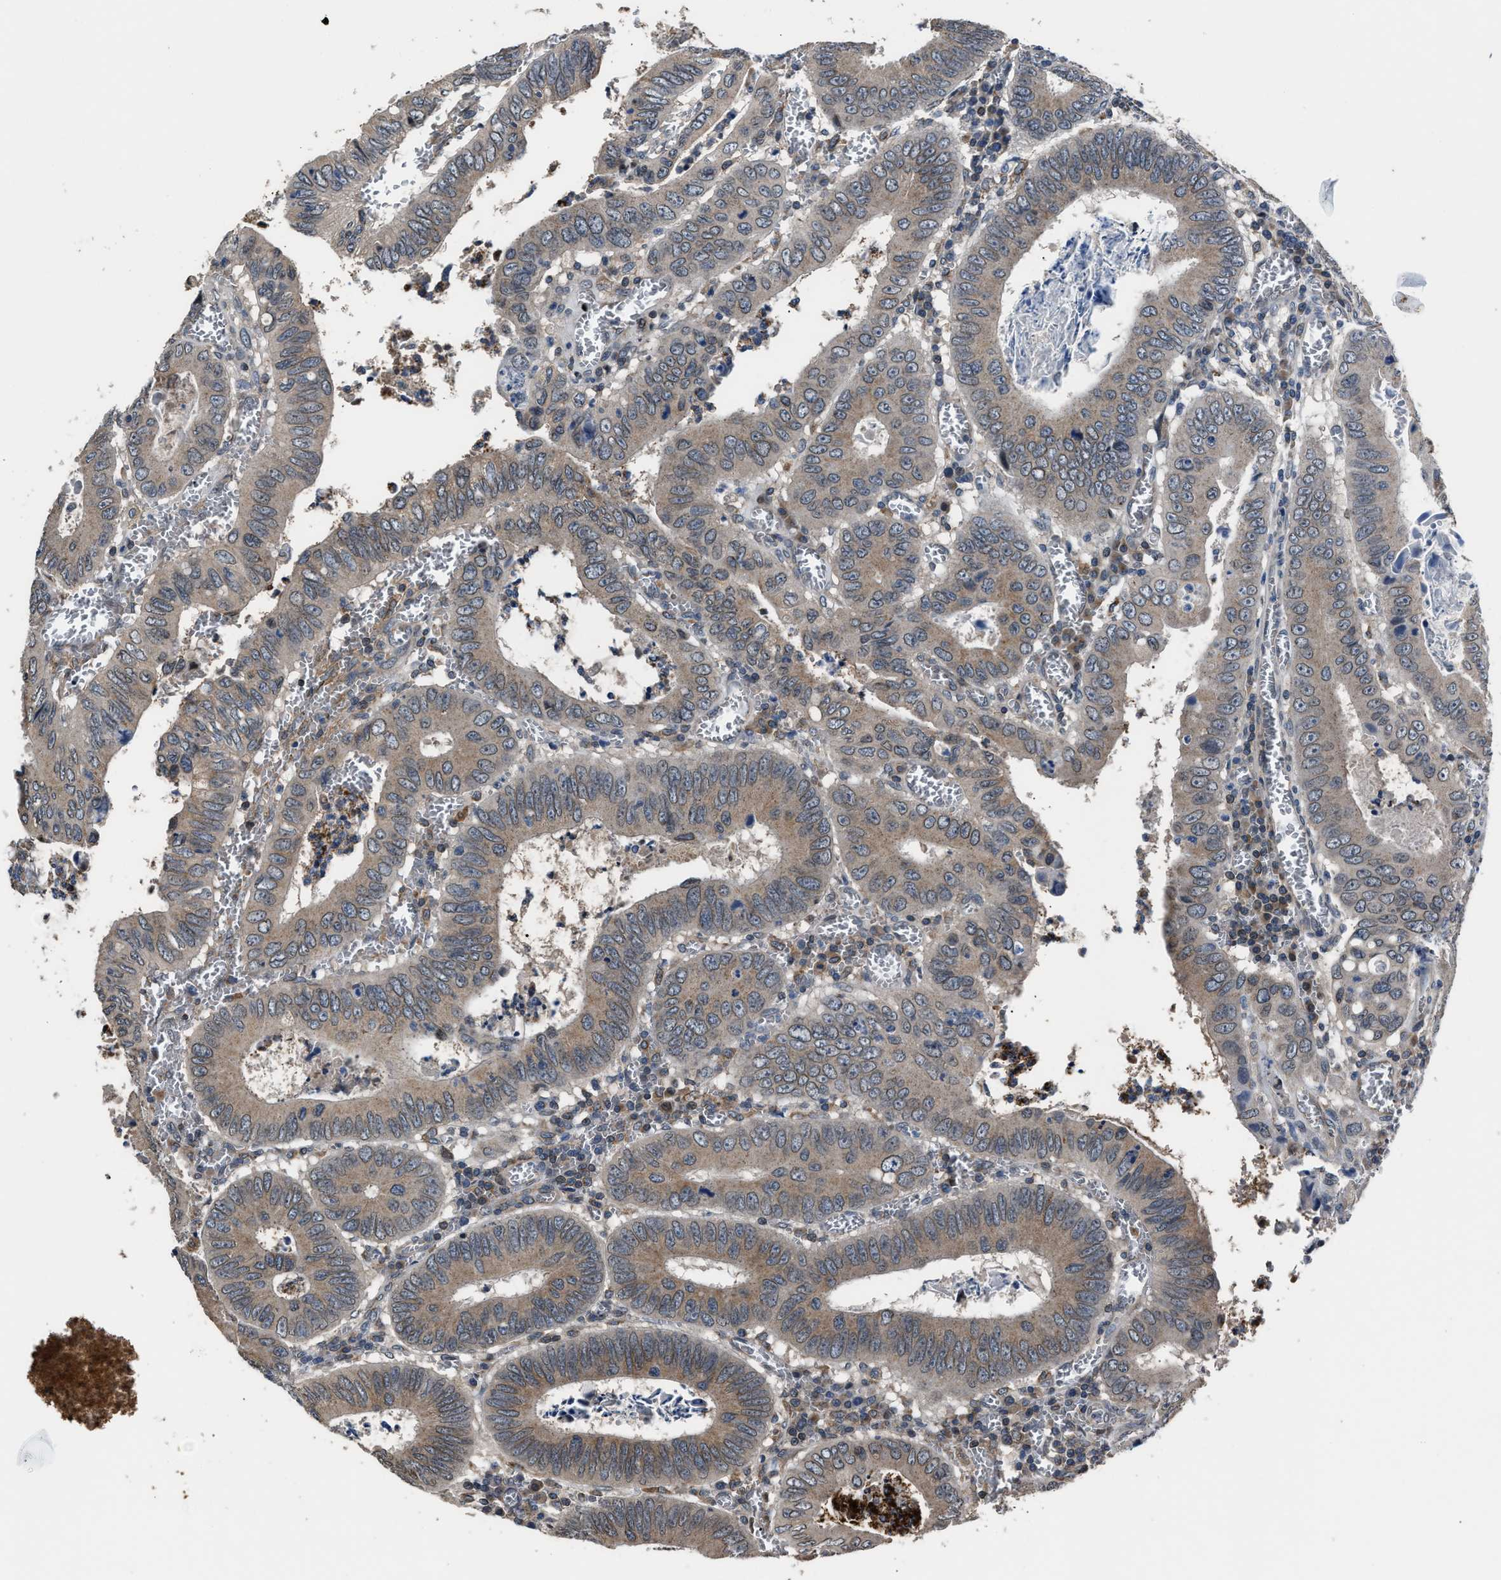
{"staining": {"intensity": "weak", "quantity": ">75%", "location": "cytoplasmic/membranous"}, "tissue": "colorectal cancer", "cell_type": "Tumor cells", "image_type": "cancer", "snomed": [{"axis": "morphology", "description": "Inflammation, NOS"}, {"axis": "morphology", "description": "Adenocarcinoma, NOS"}, {"axis": "topography", "description": "Colon"}], "caption": "Immunohistochemical staining of human colorectal cancer shows low levels of weak cytoplasmic/membranous expression in approximately >75% of tumor cells.", "gene": "TNRC18", "patient": {"sex": "male", "age": 72}}